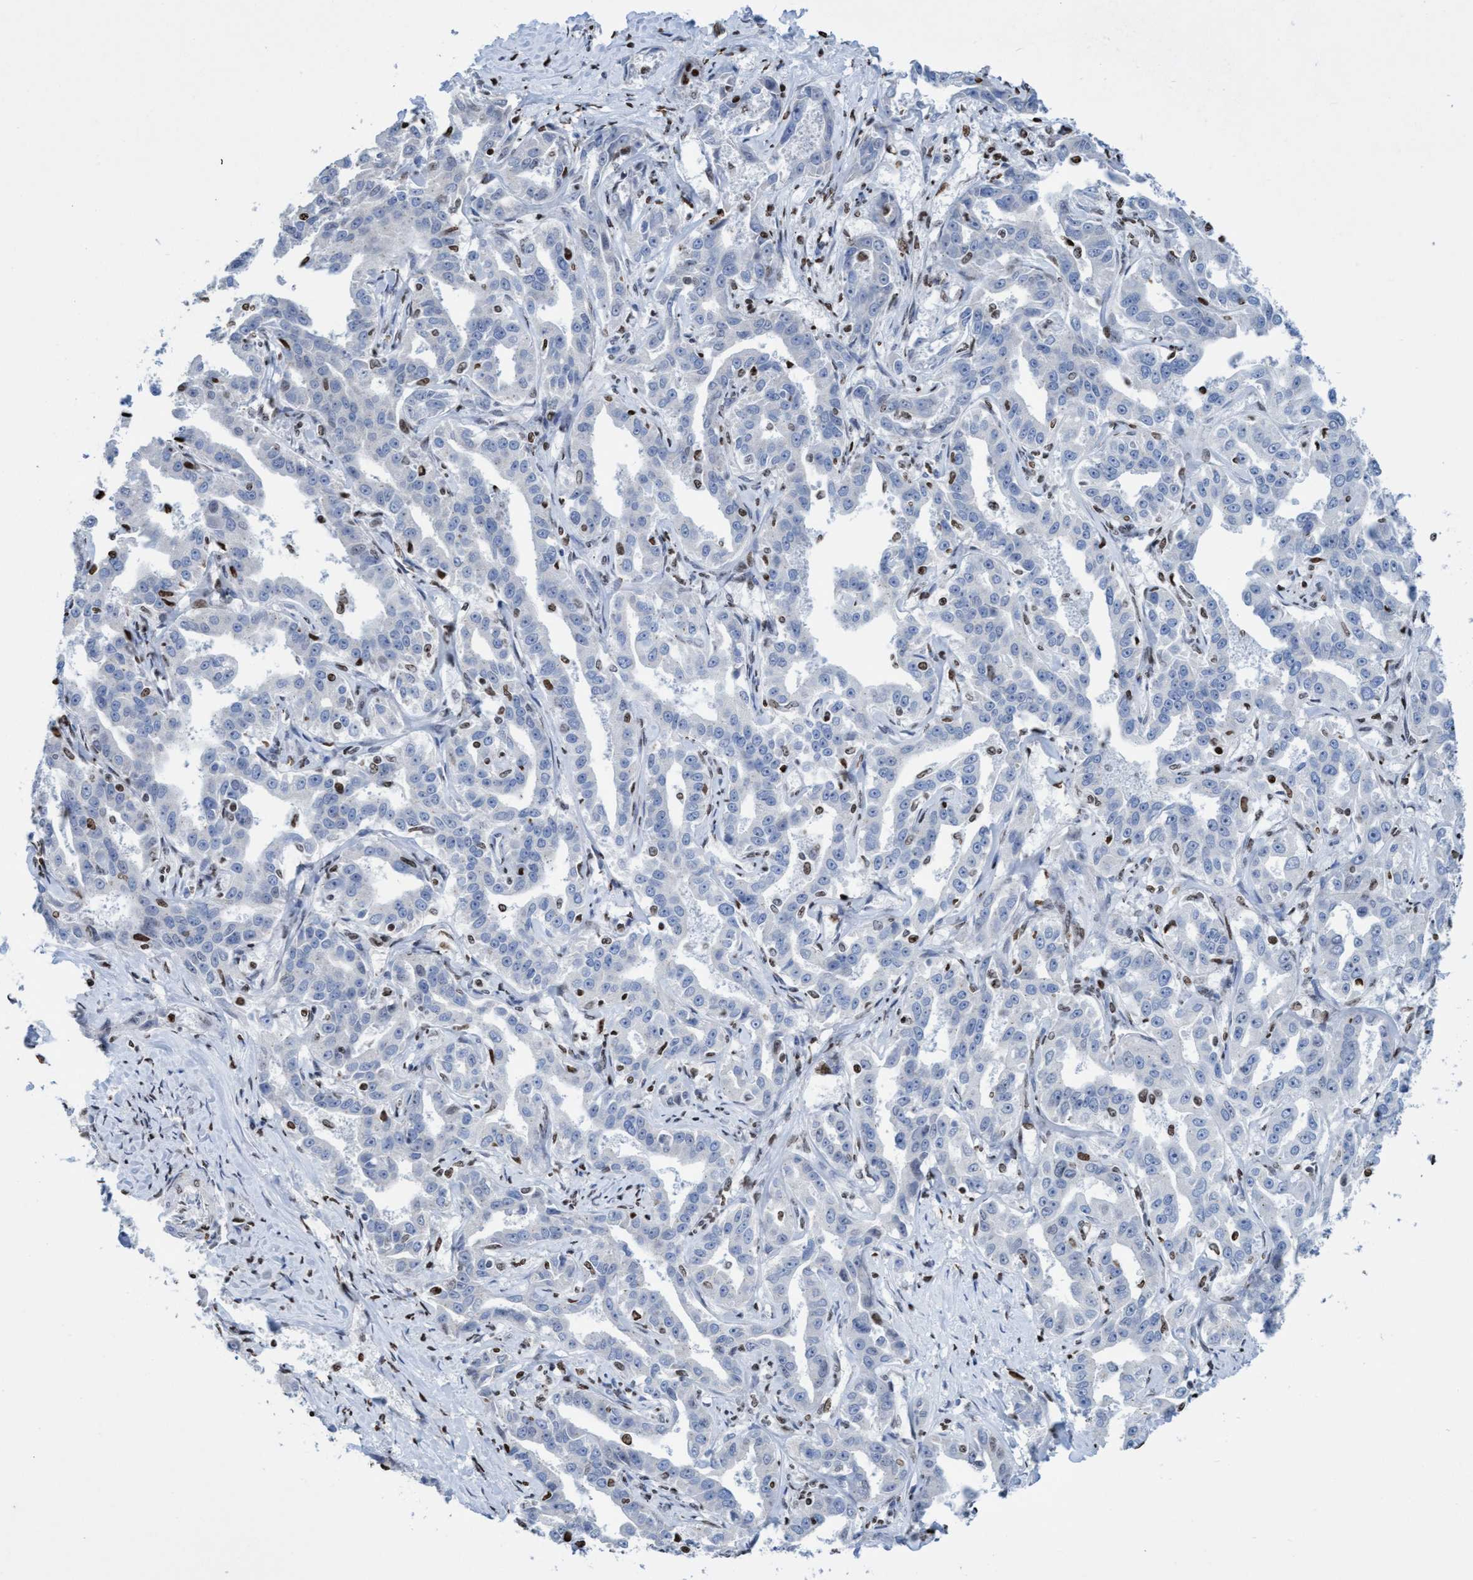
{"staining": {"intensity": "negative", "quantity": "none", "location": "none"}, "tissue": "liver cancer", "cell_type": "Tumor cells", "image_type": "cancer", "snomed": [{"axis": "morphology", "description": "Cholangiocarcinoma"}, {"axis": "topography", "description": "Liver"}], "caption": "Immunohistochemistry photomicrograph of liver cholangiocarcinoma stained for a protein (brown), which shows no staining in tumor cells.", "gene": "CBX2", "patient": {"sex": "male", "age": 59}}